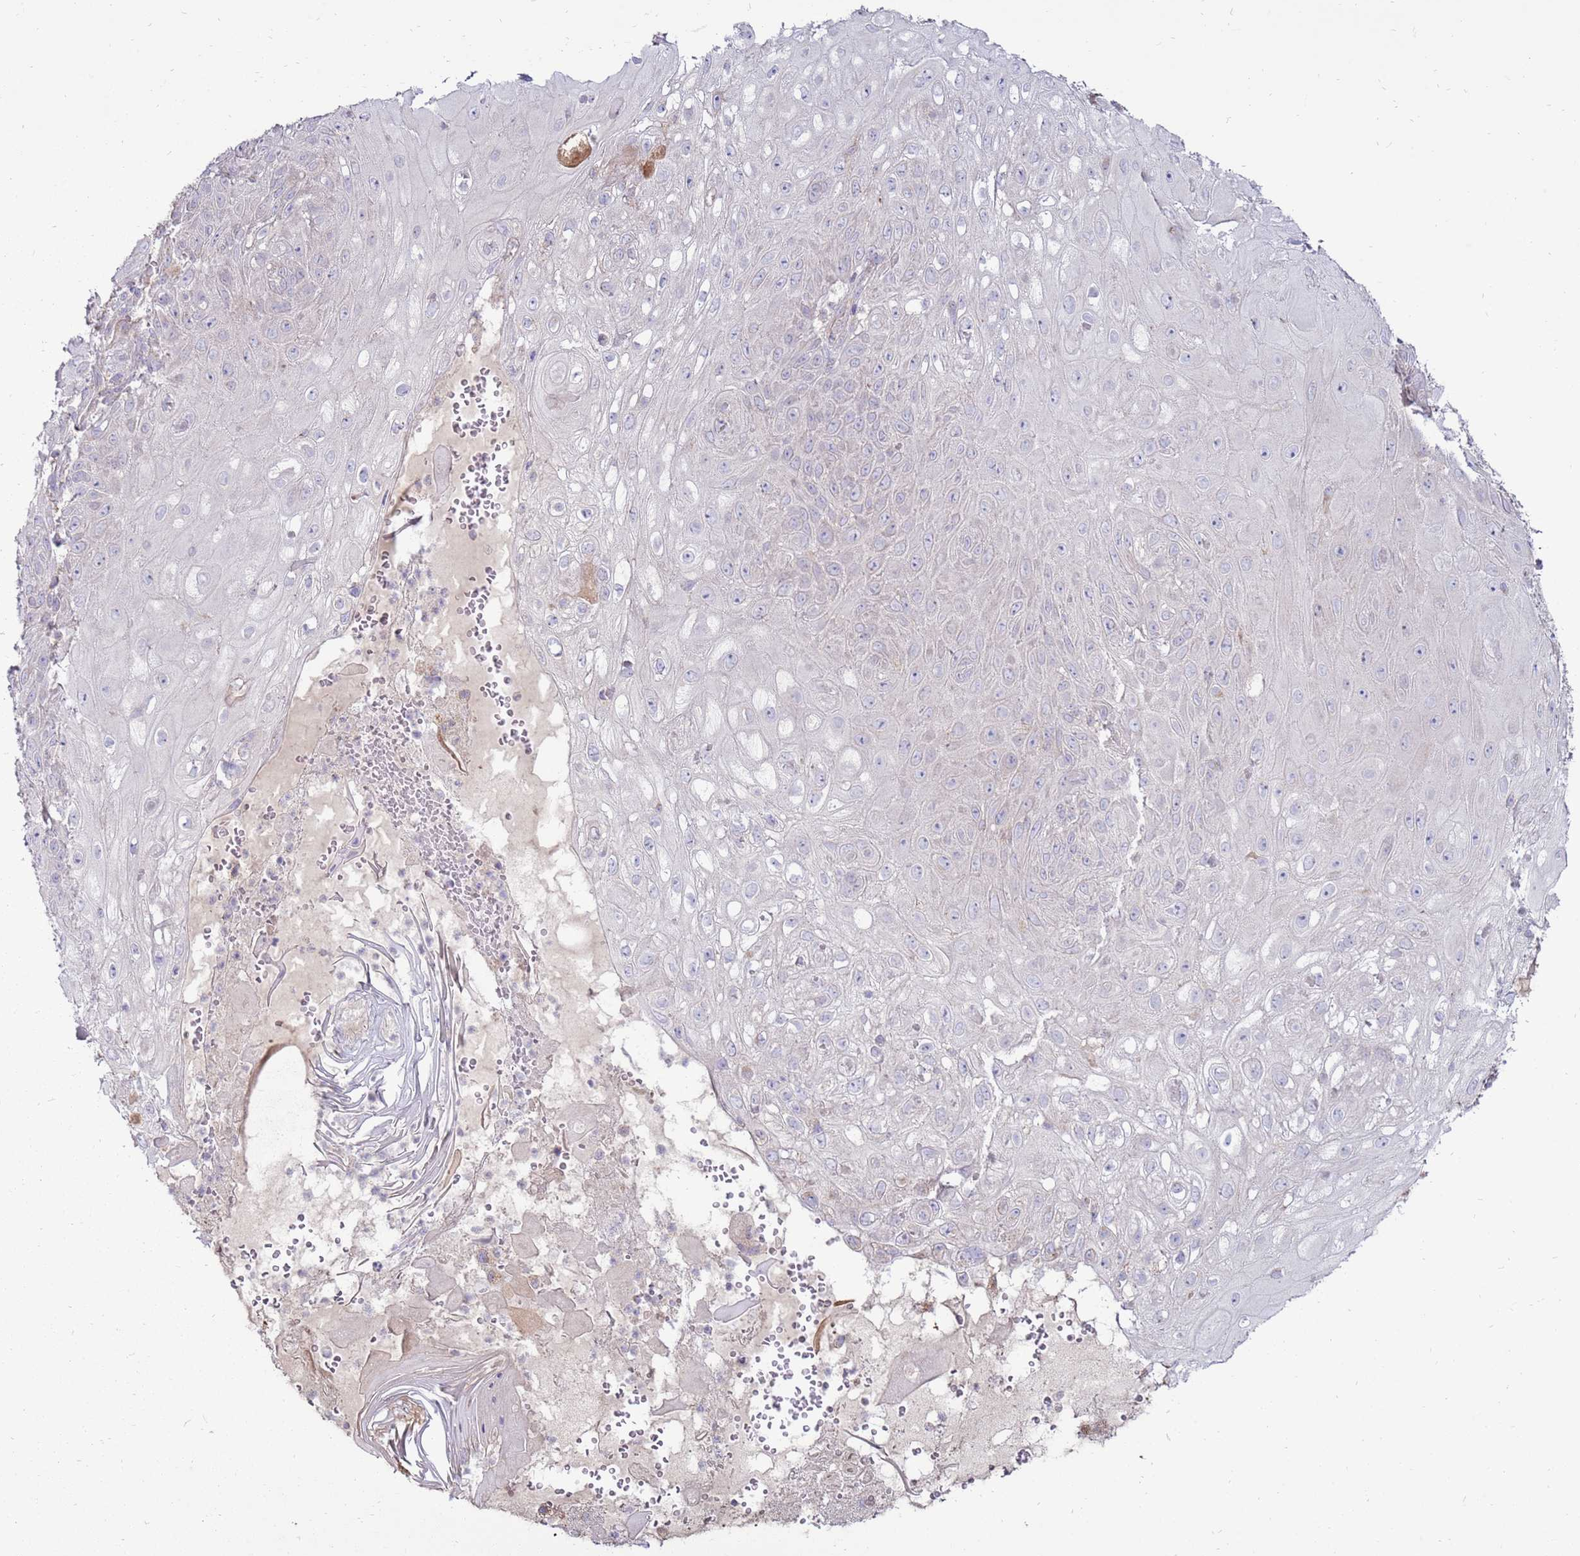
{"staining": {"intensity": "negative", "quantity": "none", "location": "none"}, "tissue": "skin cancer", "cell_type": "Tumor cells", "image_type": "cancer", "snomed": [{"axis": "morphology", "description": "Normal tissue, NOS"}, {"axis": "morphology", "description": "Squamous cell carcinoma, NOS"}, {"axis": "topography", "description": "Skin"}, {"axis": "topography", "description": "Cartilage tissue"}], "caption": "Immunohistochemistry (IHC) of human skin cancer (squamous cell carcinoma) demonstrates no expression in tumor cells.", "gene": "TRAPPC4", "patient": {"sex": "female", "age": 79}}